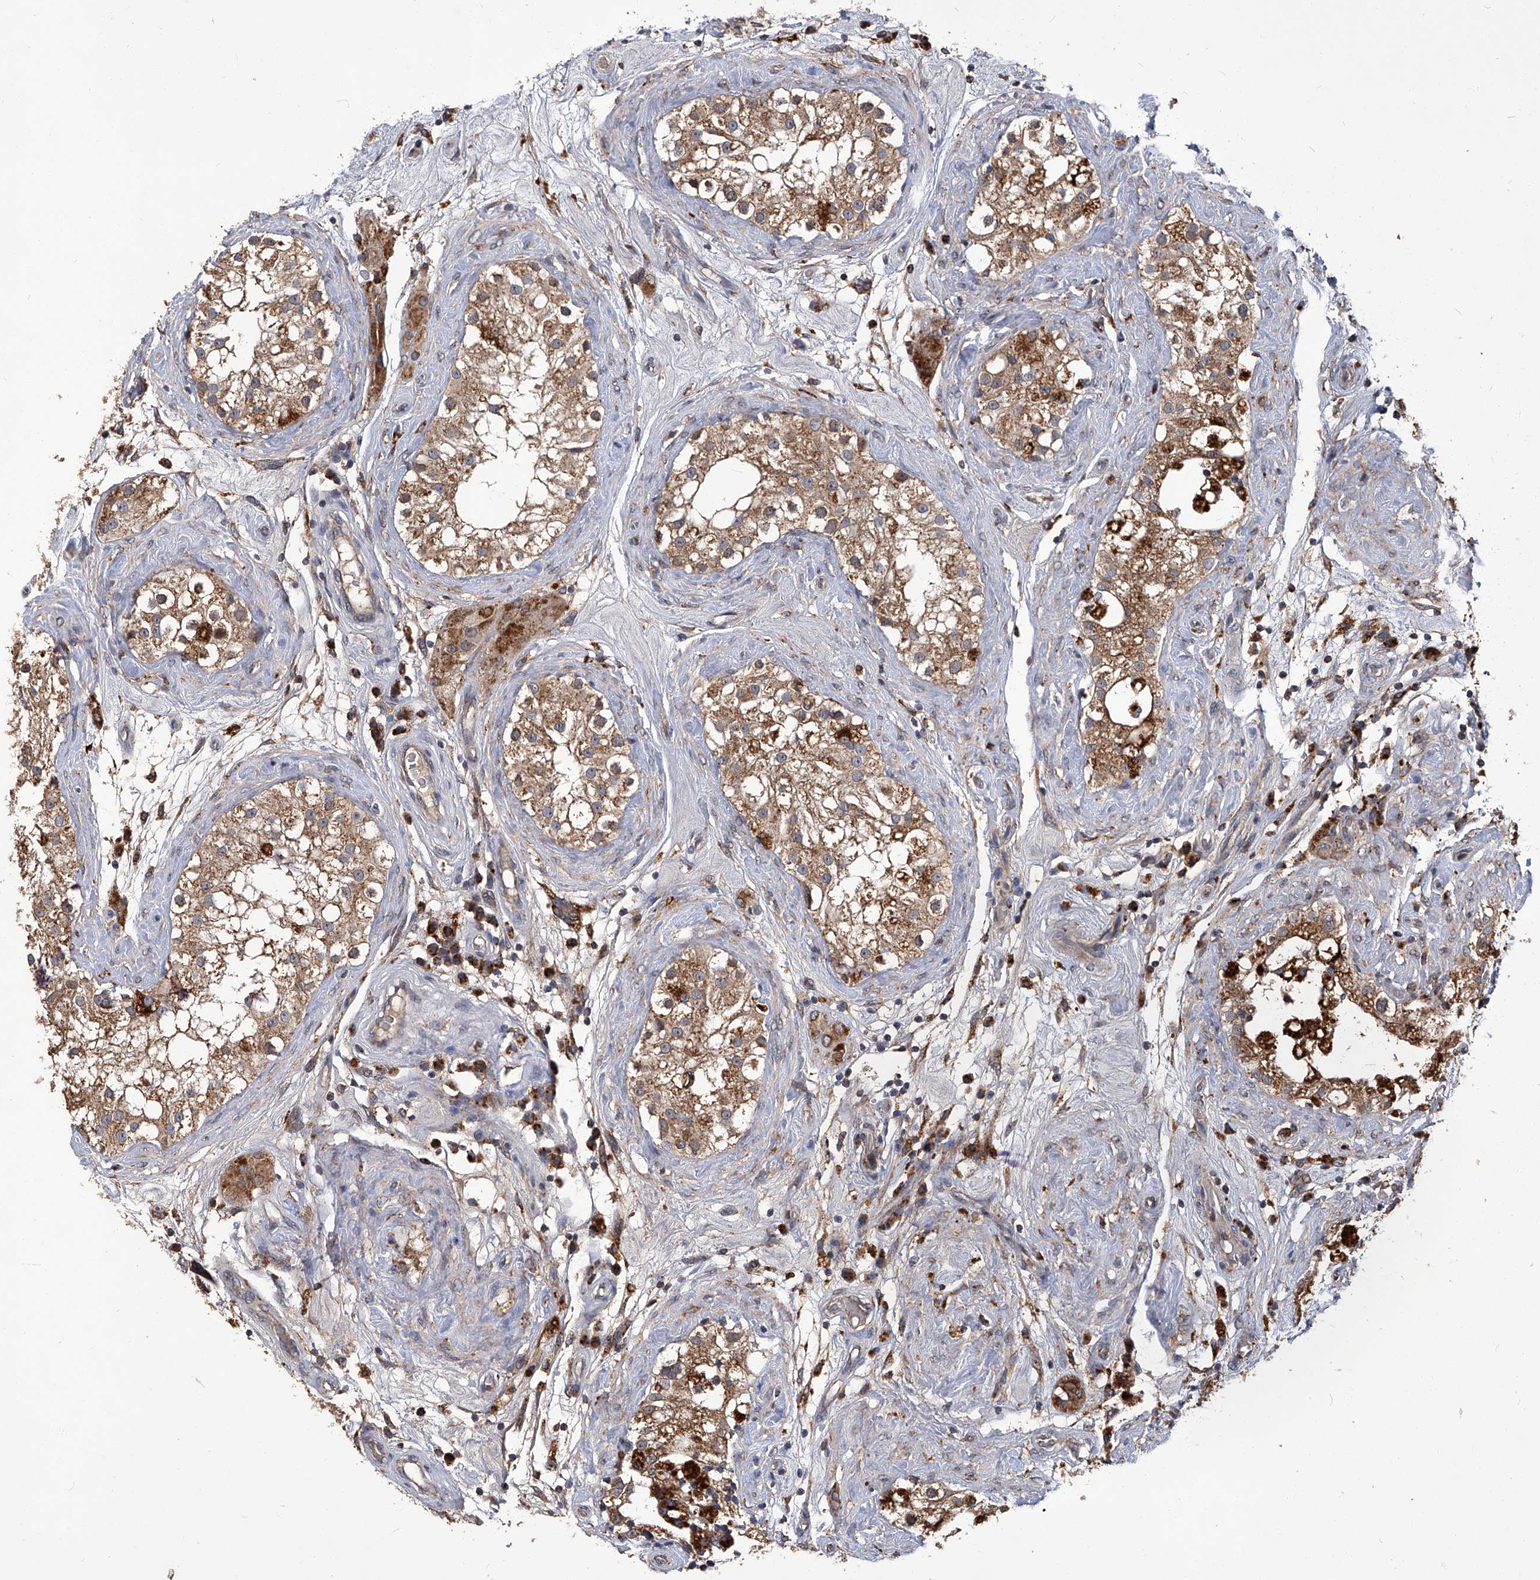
{"staining": {"intensity": "moderate", "quantity": ">75%", "location": "cytoplasmic/membranous"}, "tissue": "testis", "cell_type": "Cells in seminiferous ducts", "image_type": "normal", "snomed": [{"axis": "morphology", "description": "Normal tissue, NOS"}, {"axis": "topography", "description": "Testis"}], "caption": "An IHC image of unremarkable tissue is shown. Protein staining in brown shows moderate cytoplasmic/membranous positivity in testis within cells in seminiferous ducts.", "gene": "TNFRSF13B", "patient": {"sex": "male", "age": 84}}